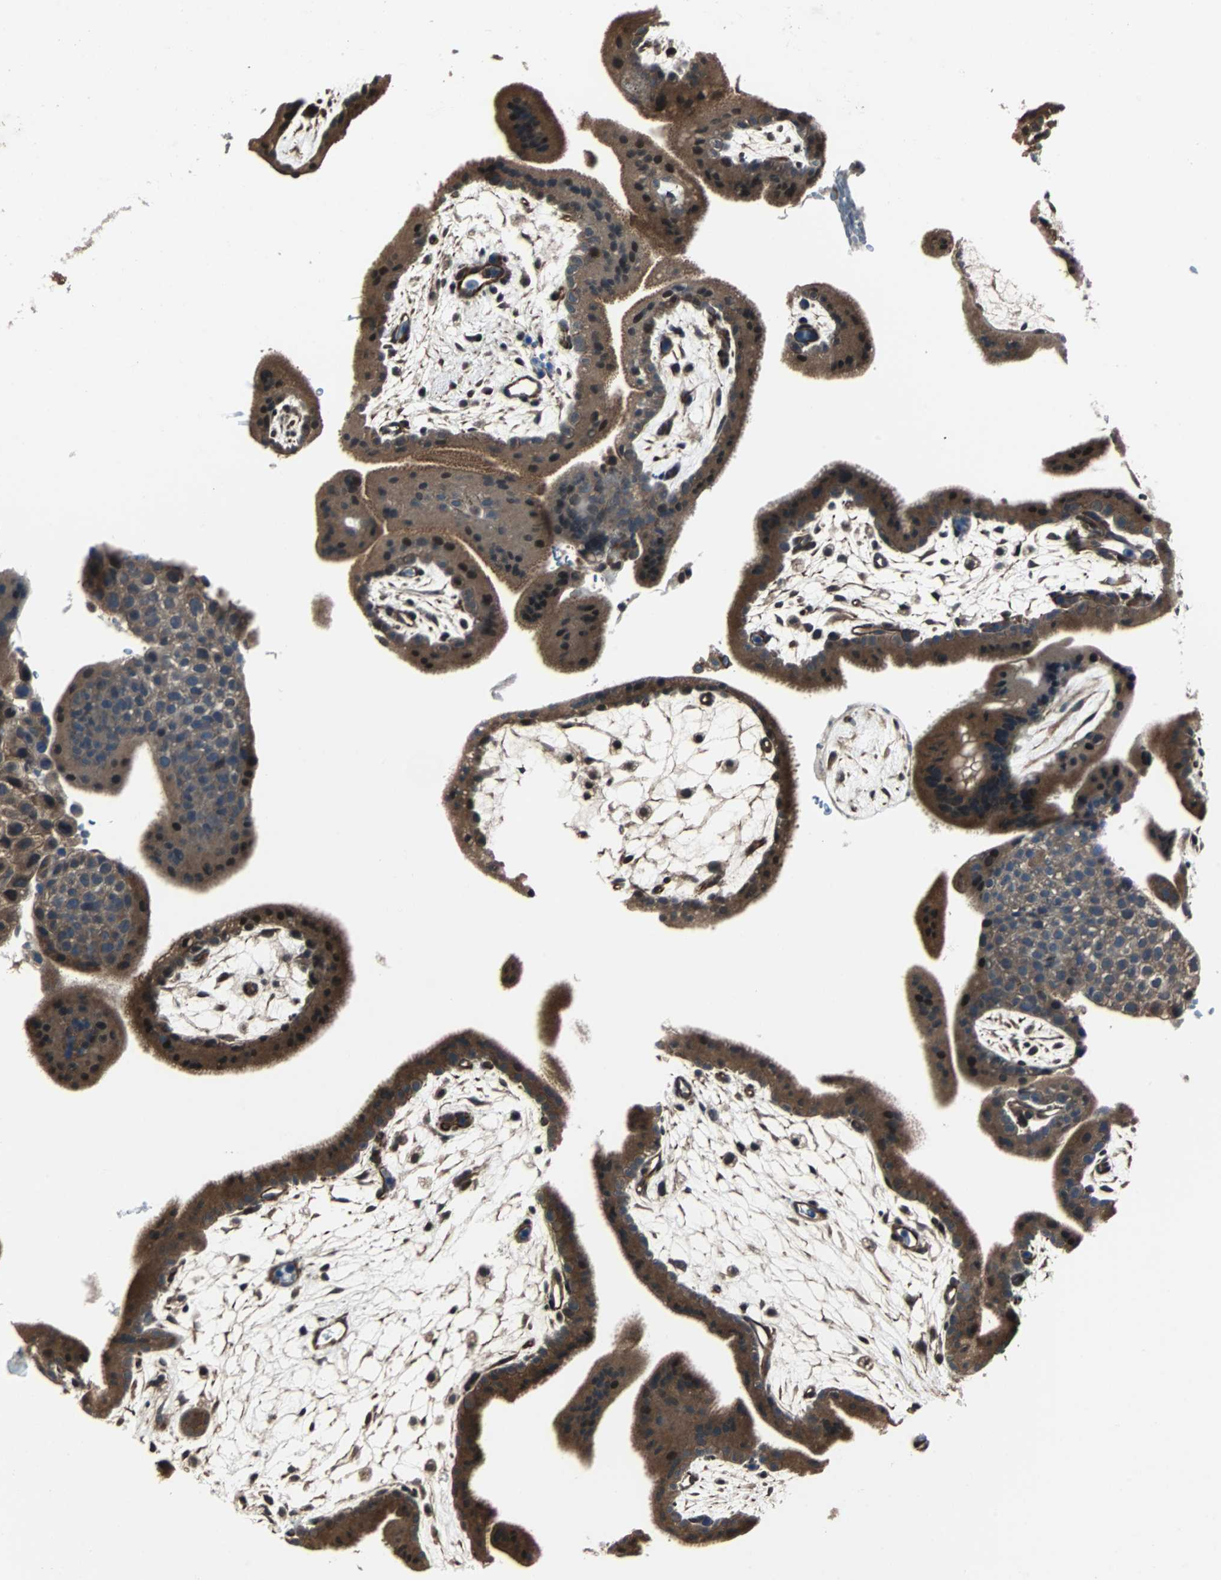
{"staining": {"intensity": "moderate", "quantity": ">75%", "location": "cytoplasmic/membranous"}, "tissue": "placenta", "cell_type": "Decidual cells", "image_type": "normal", "snomed": [{"axis": "morphology", "description": "Normal tissue, NOS"}, {"axis": "topography", "description": "Placenta"}], "caption": "Immunohistochemistry (IHC) (DAB) staining of benign human placenta demonstrates moderate cytoplasmic/membranous protein positivity in approximately >75% of decidual cells.", "gene": "CHP1", "patient": {"sex": "female", "age": 35}}